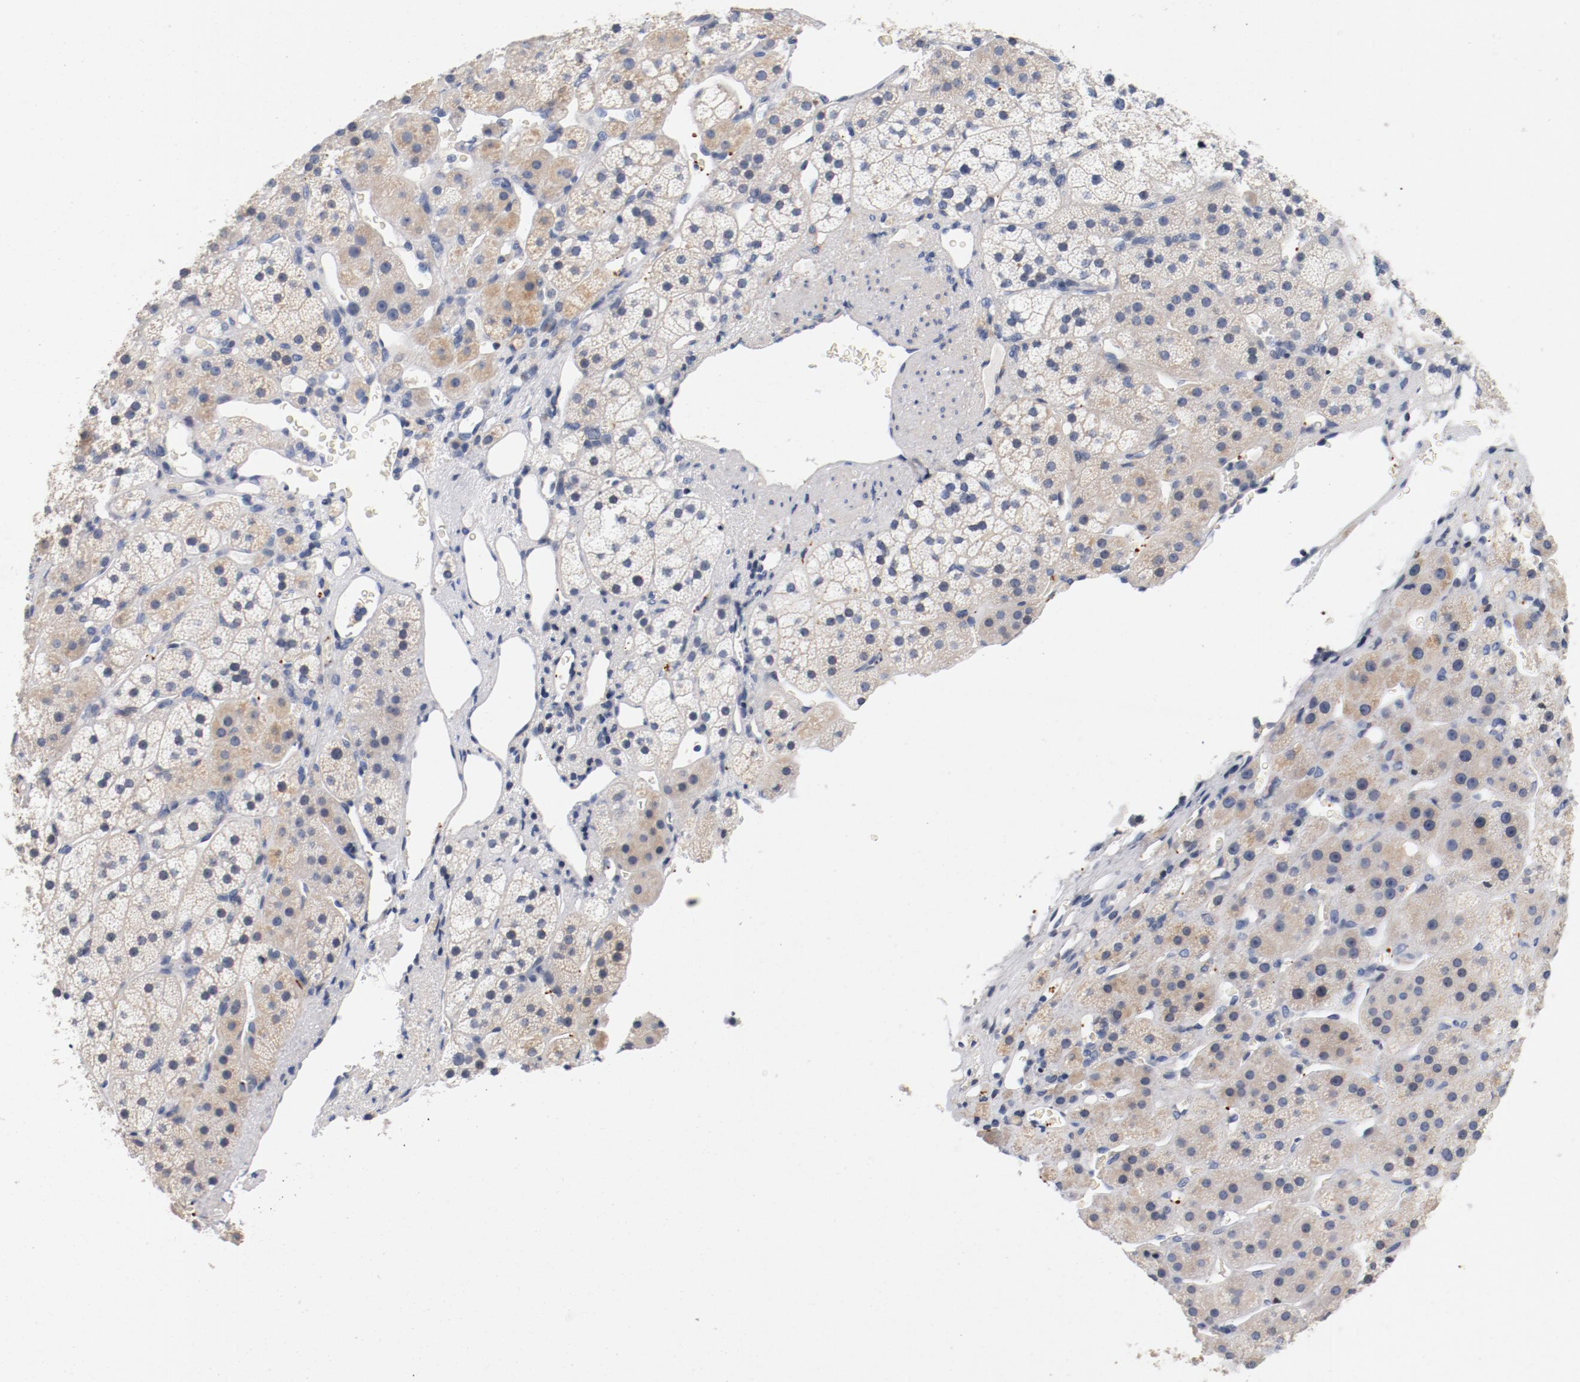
{"staining": {"intensity": "weak", "quantity": "25%-75%", "location": "cytoplasmic/membranous"}, "tissue": "adrenal gland", "cell_type": "Glandular cells", "image_type": "normal", "snomed": [{"axis": "morphology", "description": "Normal tissue, NOS"}, {"axis": "topography", "description": "Adrenal gland"}], "caption": "Protein staining by immunohistochemistry reveals weak cytoplasmic/membranous positivity in approximately 25%-75% of glandular cells in normal adrenal gland. (DAB IHC, brown staining for protein, blue staining for nuclei).", "gene": "PIM1", "patient": {"sex": "female", "age": 44}}